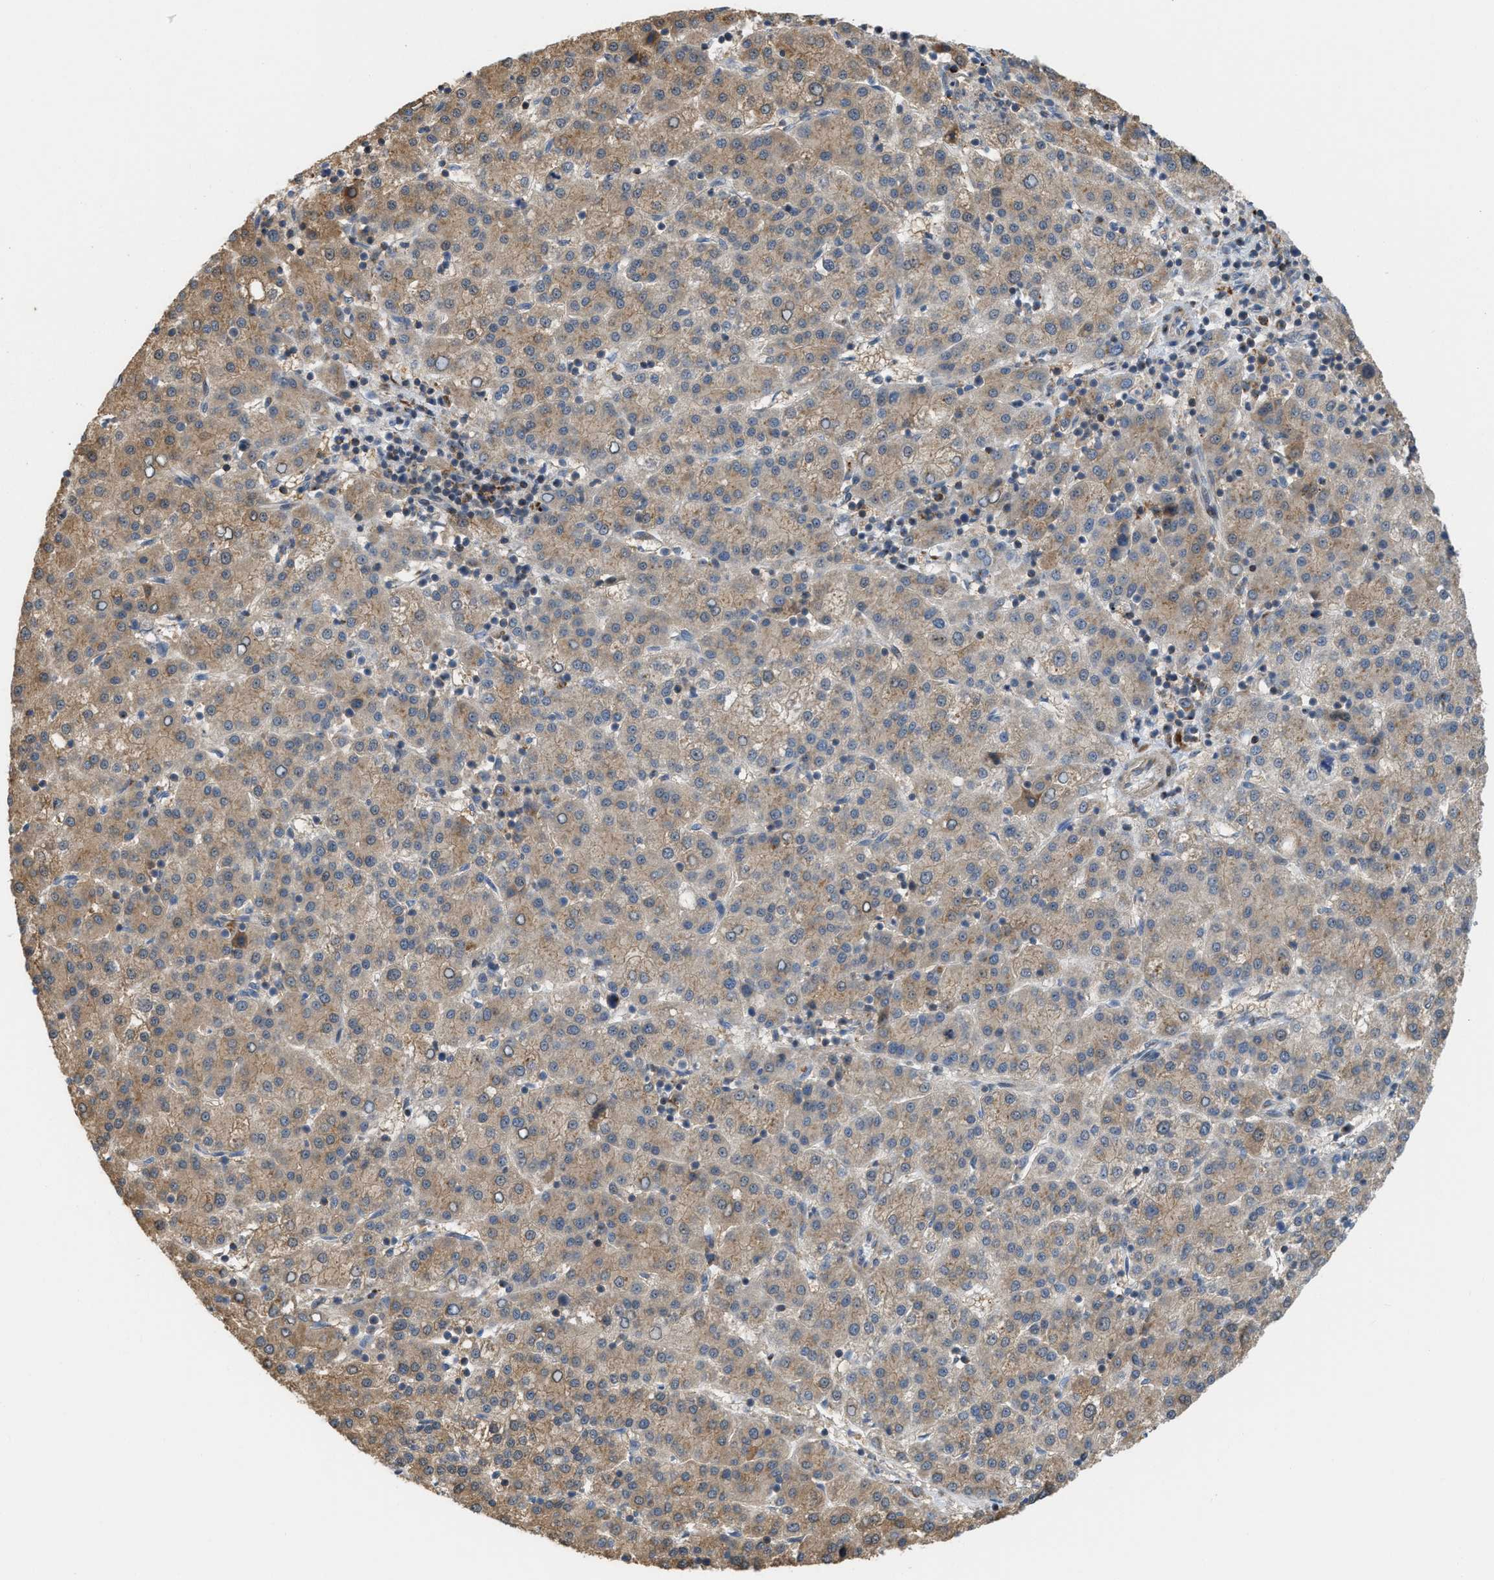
{"staining": {"intensity": "moderate", "quantity": ">75%", "location": "cytoplasmic/membranous"}, "tissue": "liver cancer", "cell_type": "Tumor cells", "image_type": "cancer", "snomed": [{"axis": "morphology", "description": "Carcinoma, Hepatocellular, NOS"}, {"axis": "topography", "description": "Liver"}], "caption": "Immunohistochemical staining of liver hepatocellular carcinoma shows medium levels of moderate cytoplasmic/membranous protein positivity in about >75% of tumor cells.", "gene": "DIPK1A", "patient": {"sex": "female", "age": 58}}